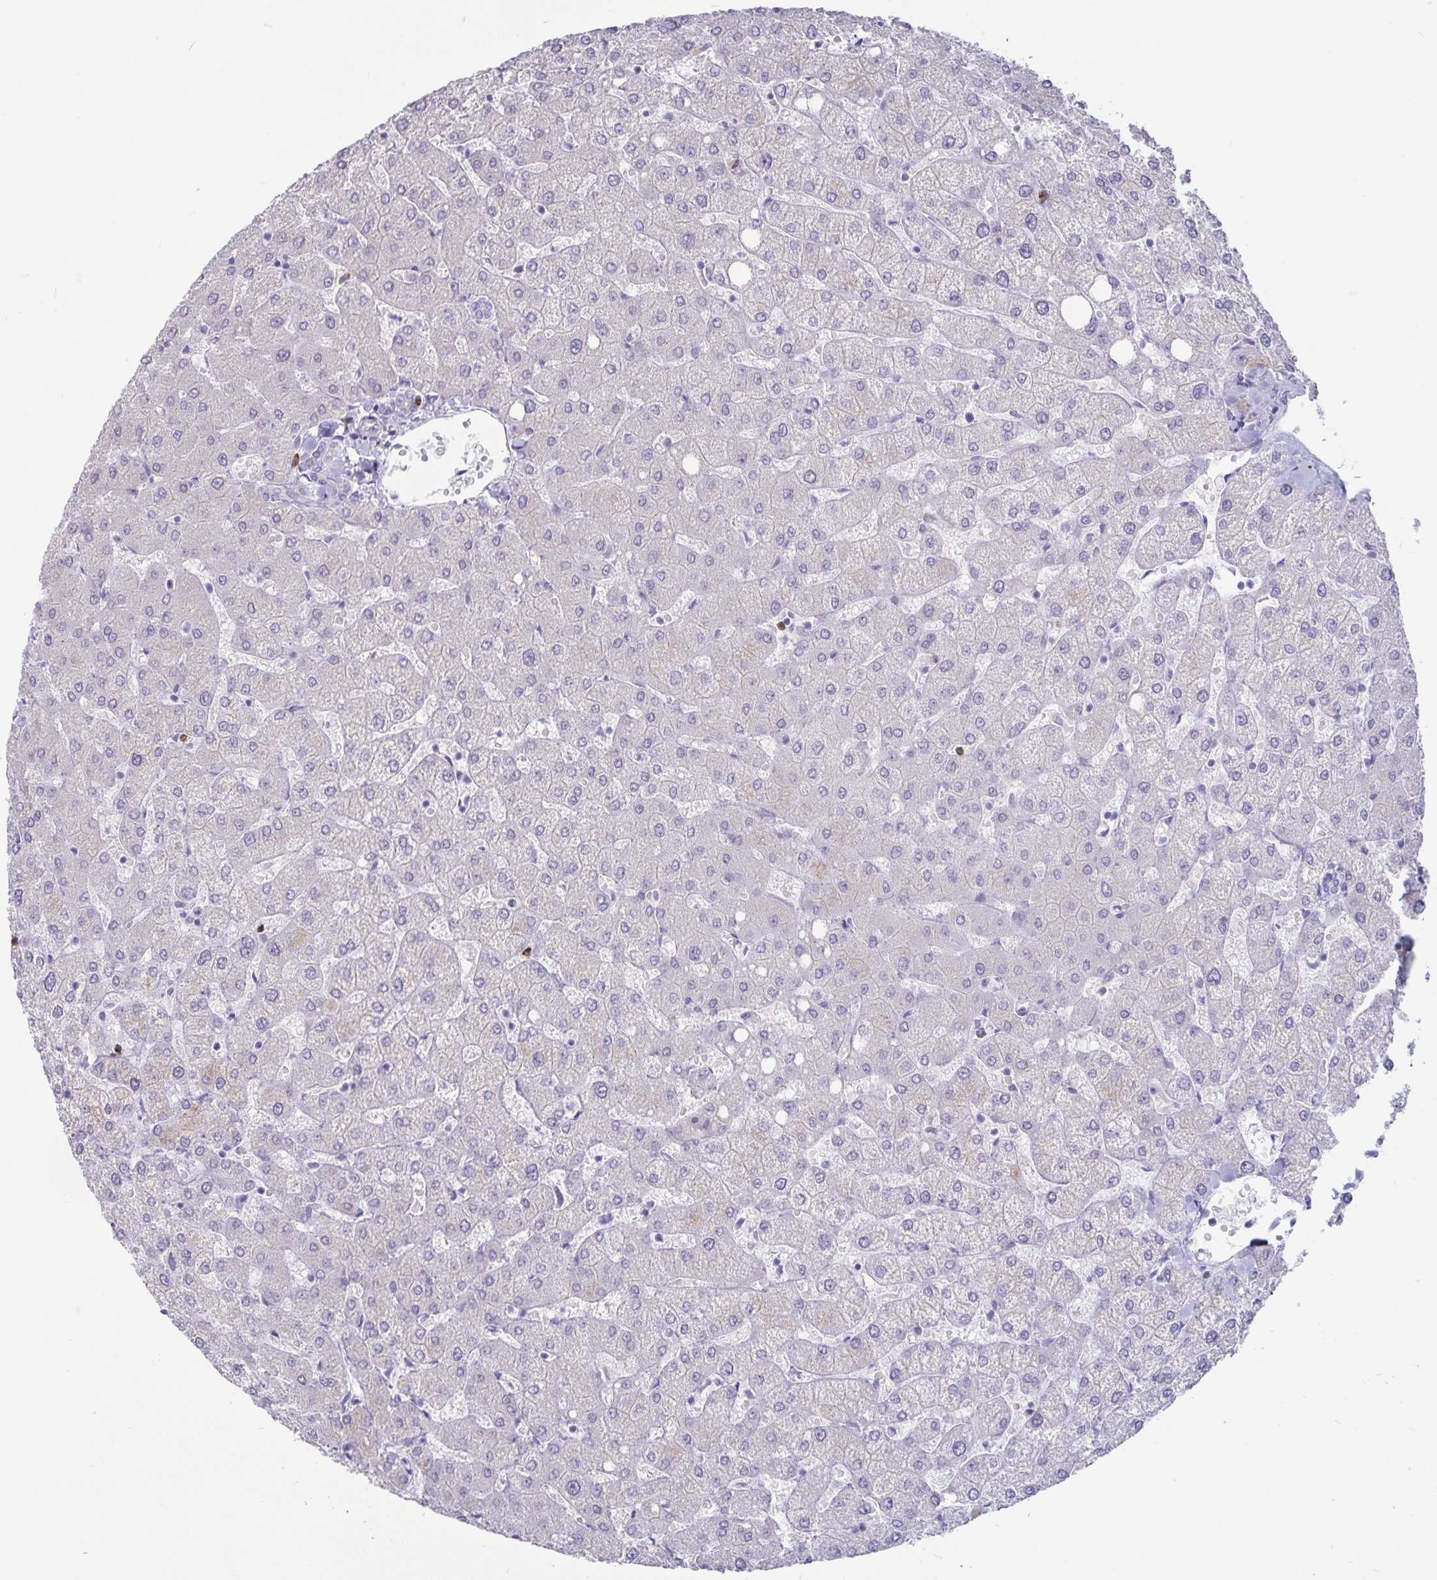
{"staining": {"intensity": "negative", "quantity": "none", "location": "none"}, "tissue": "liver", "cell_type": "Cholangiocytes", "image_type": "normal", "snomed": [{"axis": "morphology", "description": "Normal tissue, NOS"}, {"axis": "topography", "description": "Liver"}], "caption": "This histopathology image is of normal liver stained with immunohistochemistry to label a protein in brown with the nuclei are counter-stained blue. There is no positivity in cholangiocytes.", "gene": "GNLY", "patient": {"sex": "female", "age": 54}}